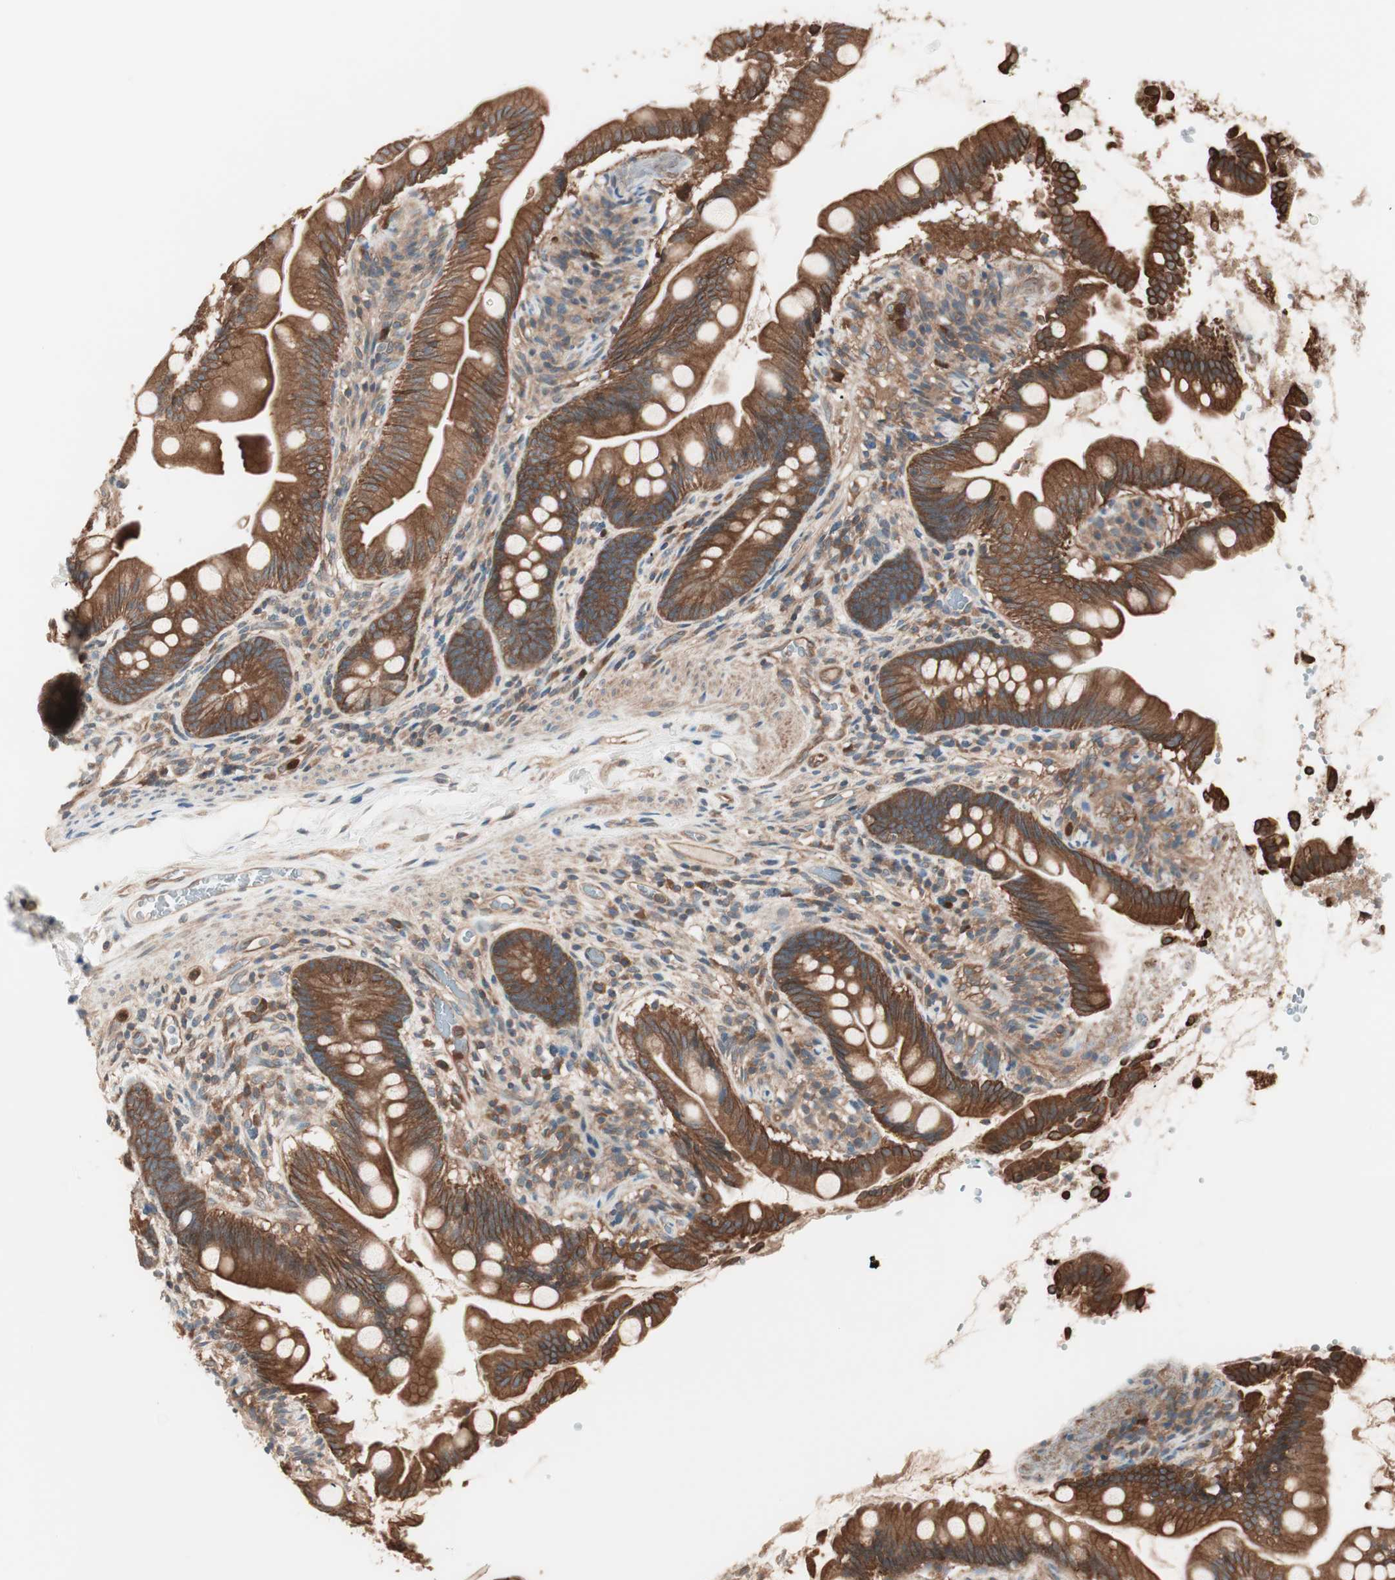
{"staining": {"intensity": "strong", "quantity": ">75%", "location": "cytoplasmic/membranous"}, "tissue": "small intestine", "cell_type": "Glandular cells", "image_type": "normal", "snomed": [{"axis": "morphology", "description": "Normal tissue, NOS"}, {"axis": "topography", "description": "Small intestine"}], "caption": "Small intestine stained for a protein shows strong cytoplasmic/membranous positivity in glandular cells. The staining was performed using DAB (3,3'-diaminobenzidine) to visualize the protein expression in brown, while the nuclei were stained in blue with hematoxylin (Magnification: 20x).", "gene": "TSG101", "patient": {"sex": "female", "age": 56}}